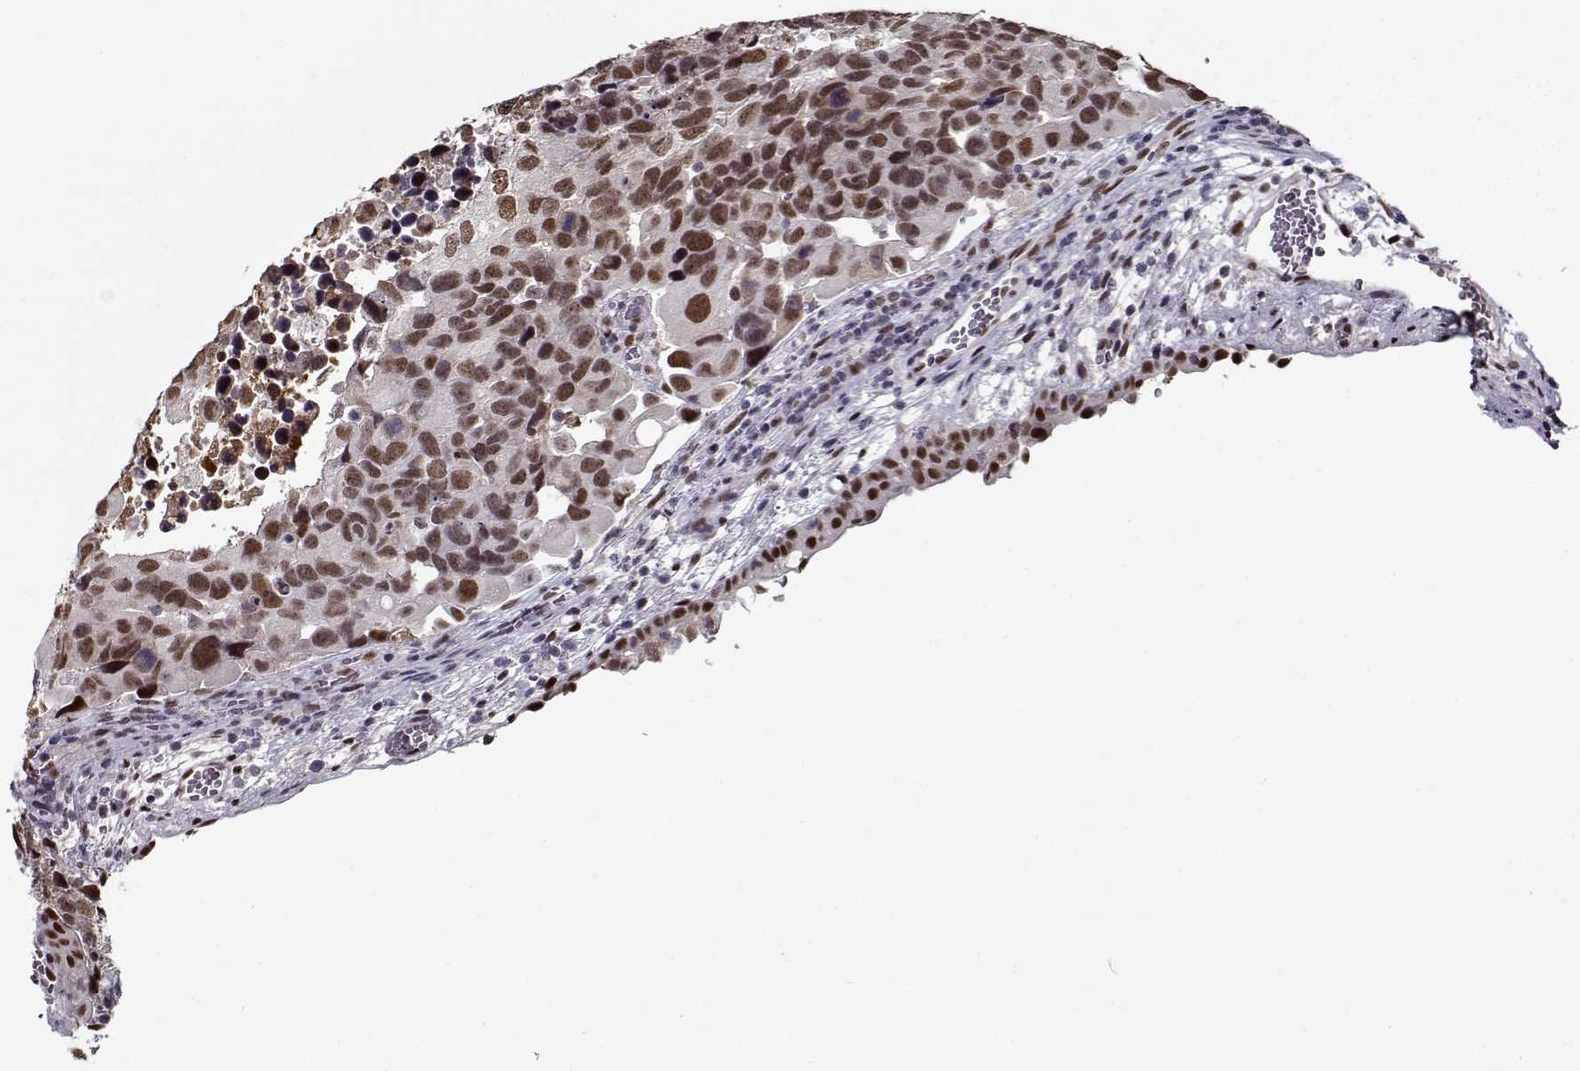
{"staining": {"intensity": "moderate", "quantity": ">75%", "location": "nuclear"}, "tissue": "urothelial cancer", "cell_type": "Tumor cells", "image_type": "cancer", "snomed": [{"axis": "morphology", "description": "Urothelial carcinoma, High grade"}, {"axis": "topography", "description": "Urinary bladder"}], "caption": "Immunohistochemistry of human urothelial cancer shows medium levels of moderate nuclear expression in about >75% of tumor cells.", "gene": "PRMT8", "patient": {"sex": "male", "age": 60}}